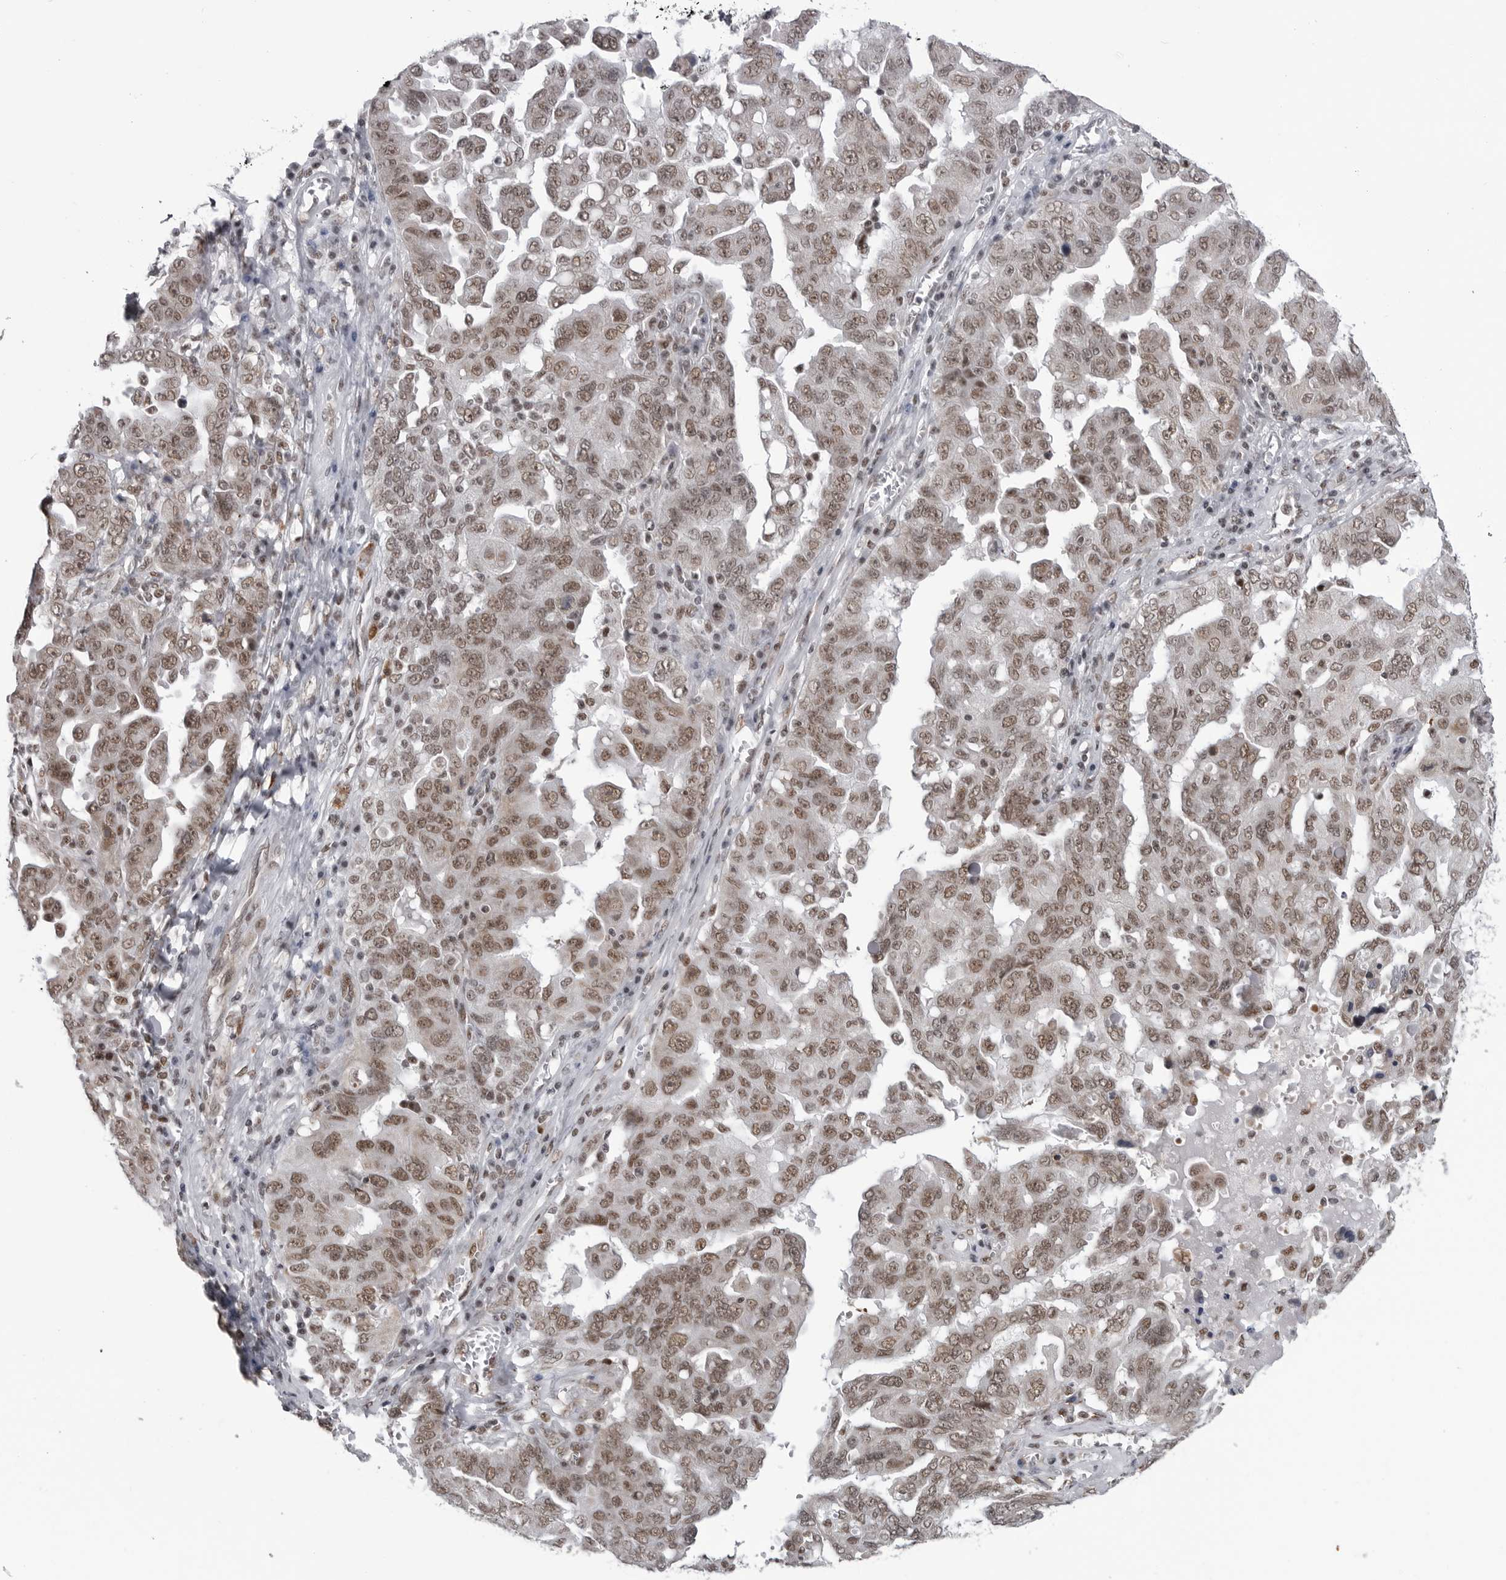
{"staining": {"intensity": "moderate", "quantity": ">75%", "location": "nuclear"}, "tissue": "ovarian cancer", "cell_type": "Tumor cells", "image_type": "cancer", "snomed": [{"axis": "morphology", "description": "Carcinoma, endometroid"}, {"axis": "topography", "description": "Ovary"}], "caption": "Ovarian cancer was stained to show a protein in brown. There is medium levels of moderate nuclear staining in approximately >75% of tumor cells.", "gene": "RNF26", "patient": {"sex": "female", "age": 62}}